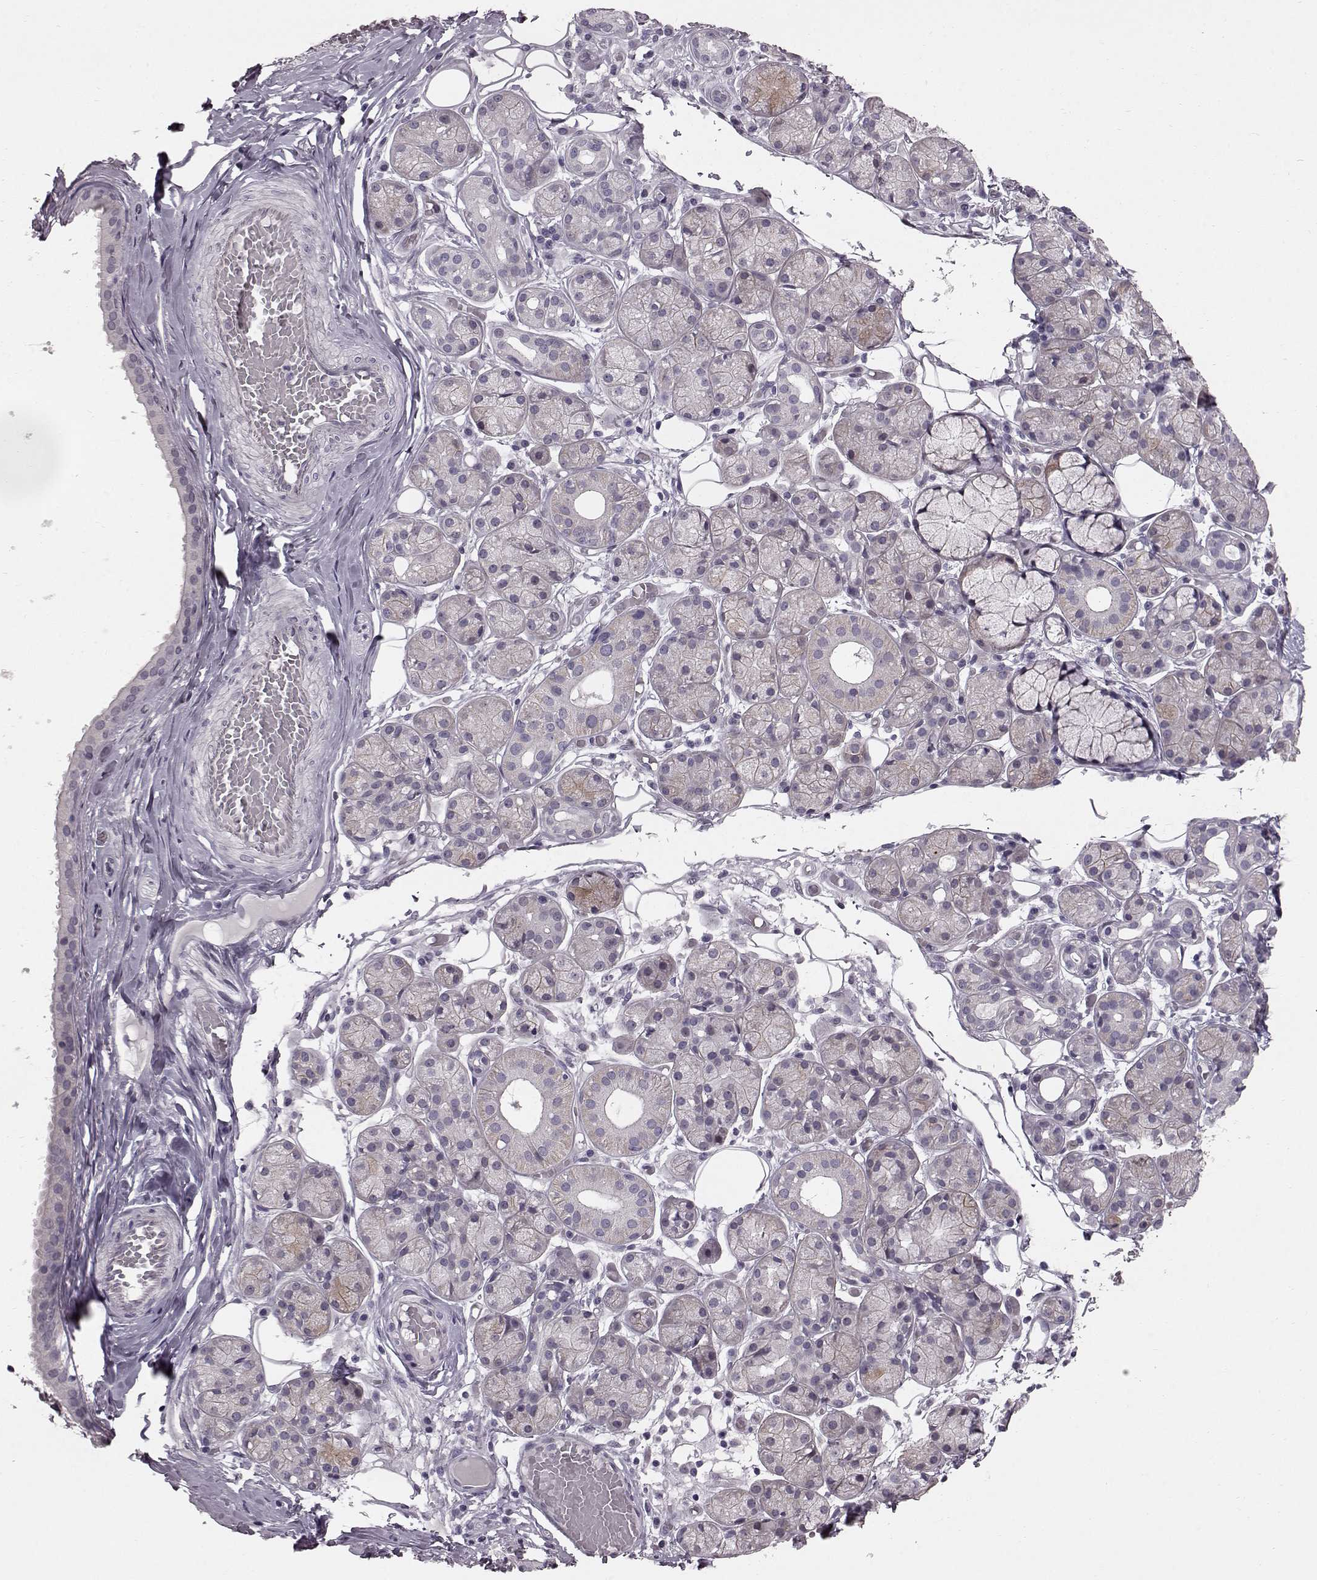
{"staining": {"intensity": "negative", "quantity": "none", "location": "none"}, "tissue": "salivary gland", "cell_type": "Glandular cells", "image_type": "normal", "snomed": [{"axis": "morphology", "description": "Normal tissue, NOS"}, {"axis": "topography", "description": "Salivary gland"}, {"axis": "topography", "description": "Peripheral nerve tissue"}], "caption": "Immunohistochemistry histopathology image of unremarkable human salivary gland stained for a protein (brown), which shows no positivity in glandular cells. (Brightfield microscopy of DAB immunohistochemistry (IHC) at high magnification).", "gene": "TCHHL1", "patient": {"sex": "male", "age": 71}}